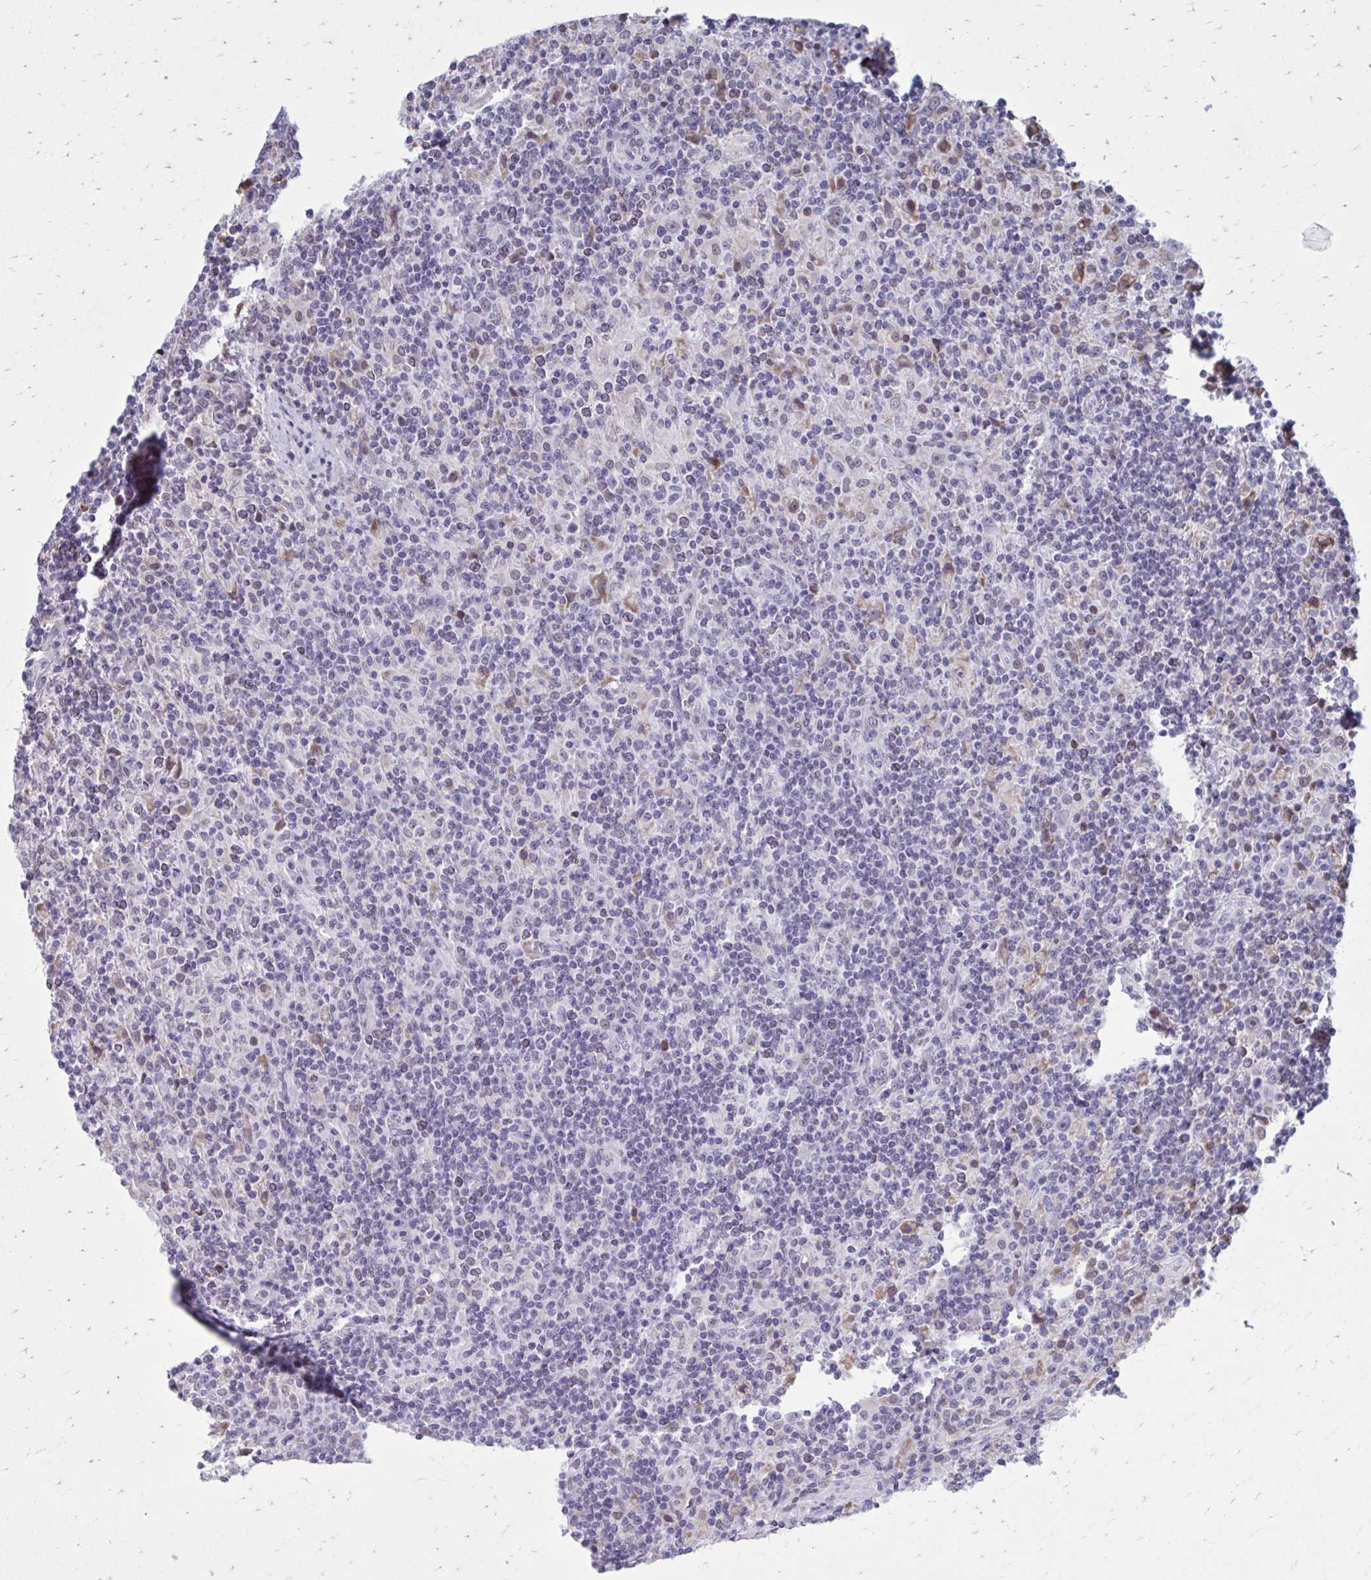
{"staining": {"intensity": "negative", "quantity": "none", "location": "none"}, "tissue": "lymphoma", "cell_type": "Tumor cells", "image_type": "cancer", "snomed": [{"axis": "morphology", "description": "Hodgkin's disease, NOS"}, {"axis": "topography", "description": "Lymph node"}], "caption": "Immunohistochemistry photomicrograph of human lymphoma stained for a protein (brown), which reveals no expression in tumor cells.", "gene": "PROSER1", "patient": {"sex": "male", "age": 70}}